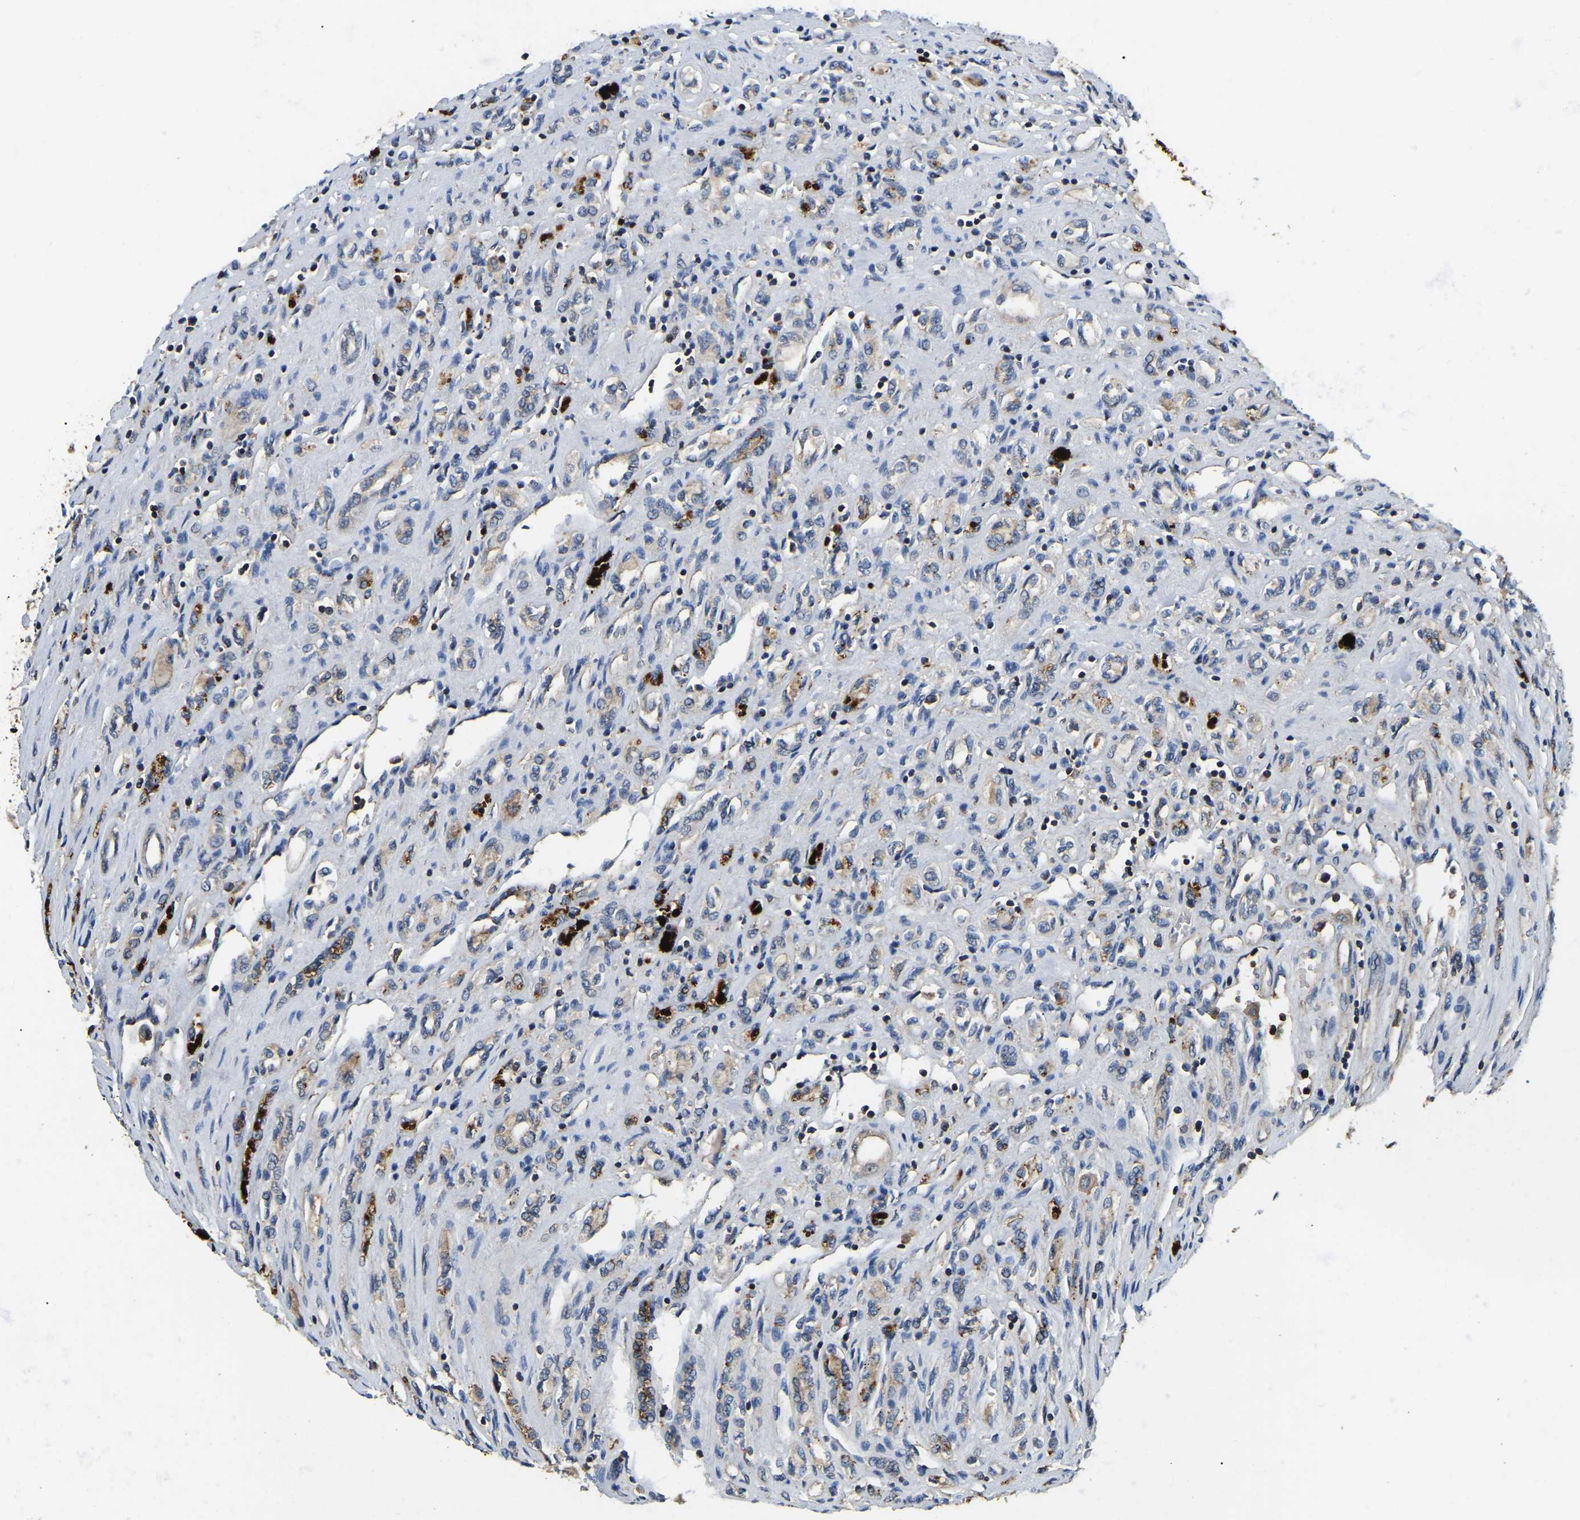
{"staining": {"intensity": "negative", "quantity": "none", "location": "none"}, "tissue": "renal cancer", "cell_type": "Tumor cells", "image_type": "cancer", "snomed": [{"axis": "morphology", "description": "Adenocarcinoma, NOS"}, {"axis": "topography", "description": "Kidney"}], "caption": "Immunohistochemistry (IHC) of renal cancer (adenocarcinoma) exhibits no staining in tumor cells.", "gene": "SMPD2", "patient": {"sex": "female", "age": 70}}